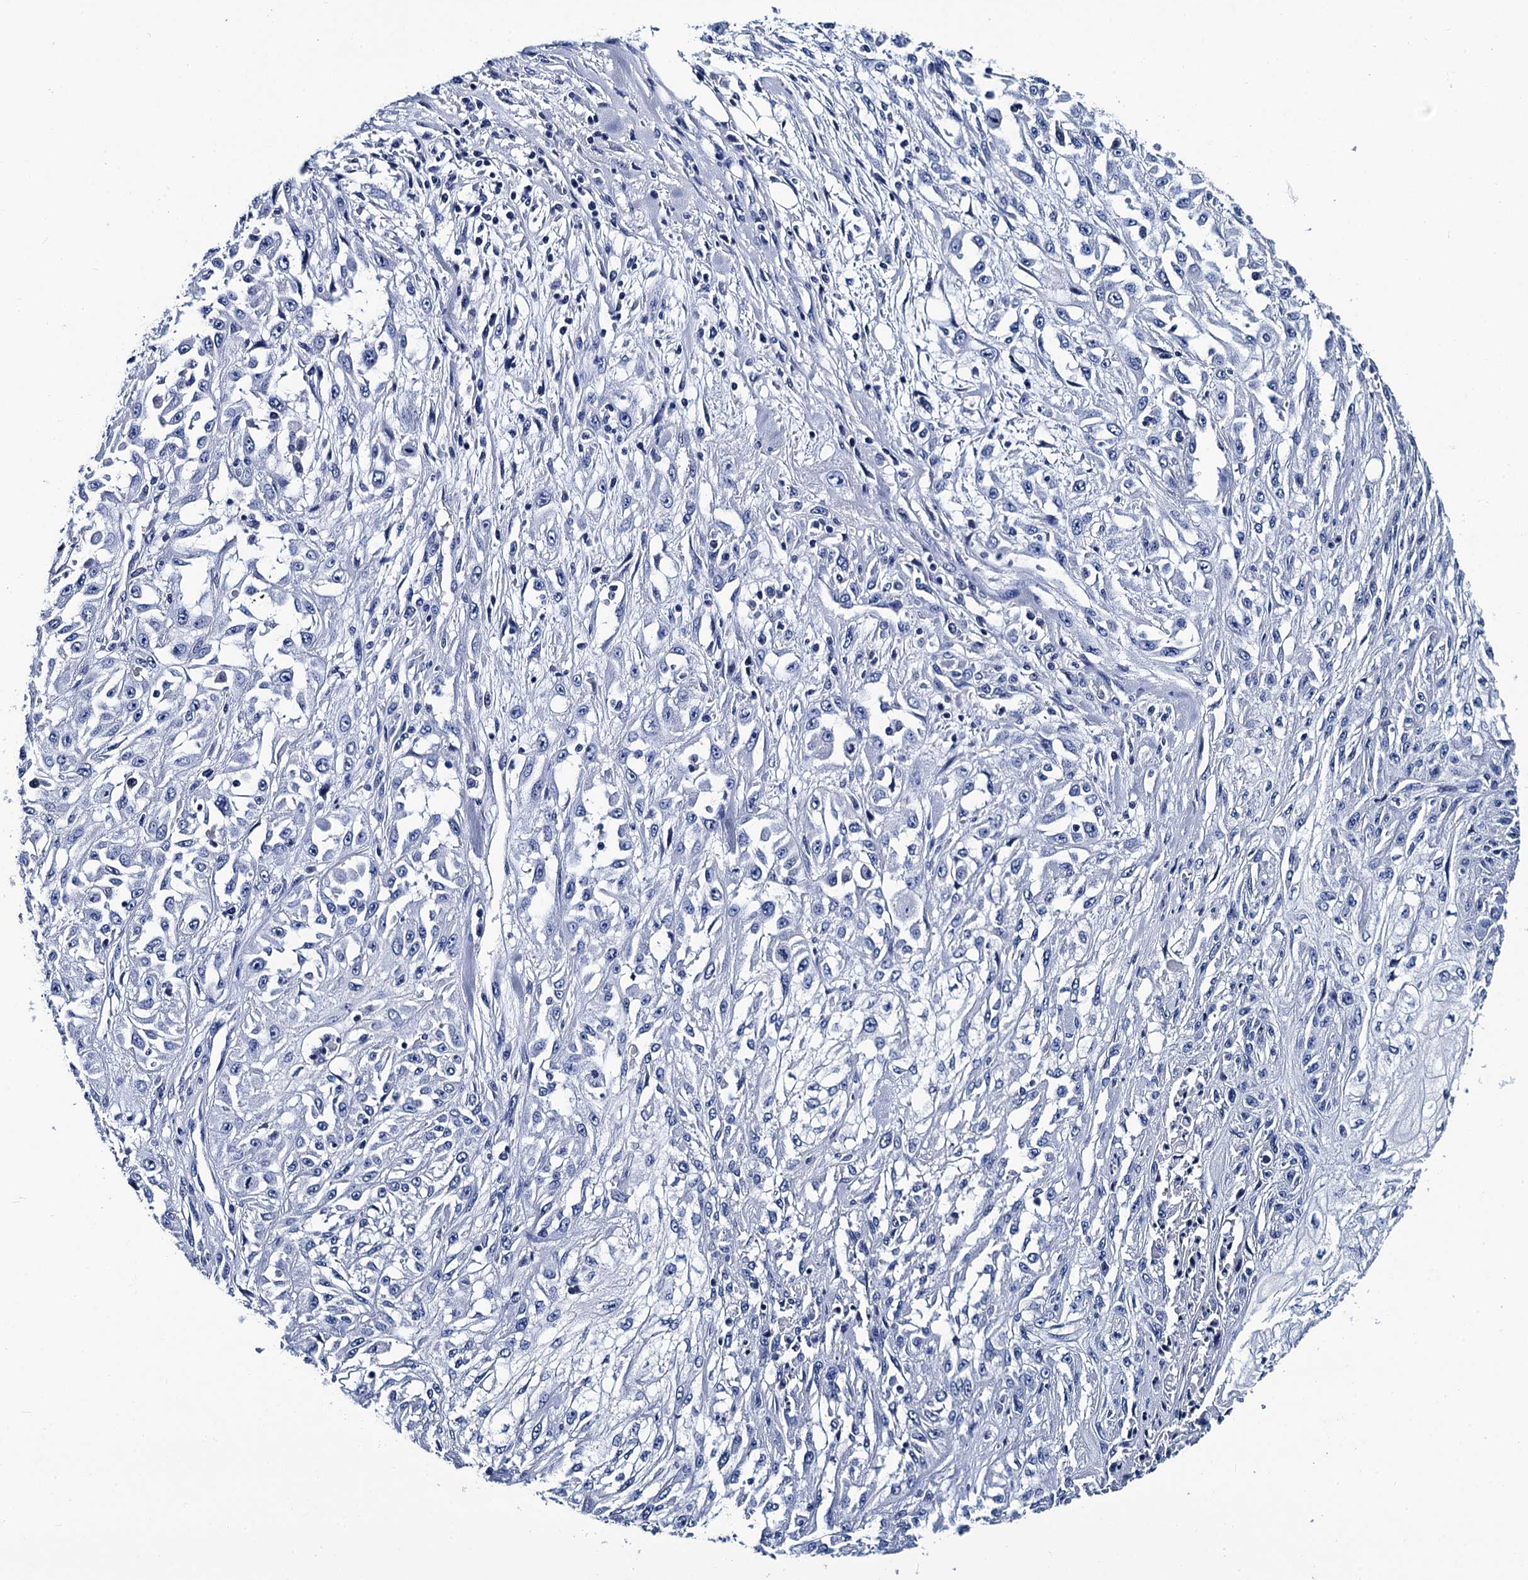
{"staining": {"intensity": "negative", "quantity": "none", "location": "none"}, "tissue": "skin cancer", "cell_type": "Tumor cells", "image_type": "cancer", "snomed": [{"axis": "morphology", "description": "Squamous cell carcinoma, NOS"}, {"axis": "morphology", "description": "Squamous cell carcinoma, metastatic, NOS"}, {"axis": "topography", "description": "Skin"}, {"axis": "topography", "description": "Lymph node"}], "caption": "The image shows no significant positivity in tumor cells of skin cancer (squamous cell carcinoma).", "gene": "LRRC30", "patient": {"sex": "male", "age": 75}}